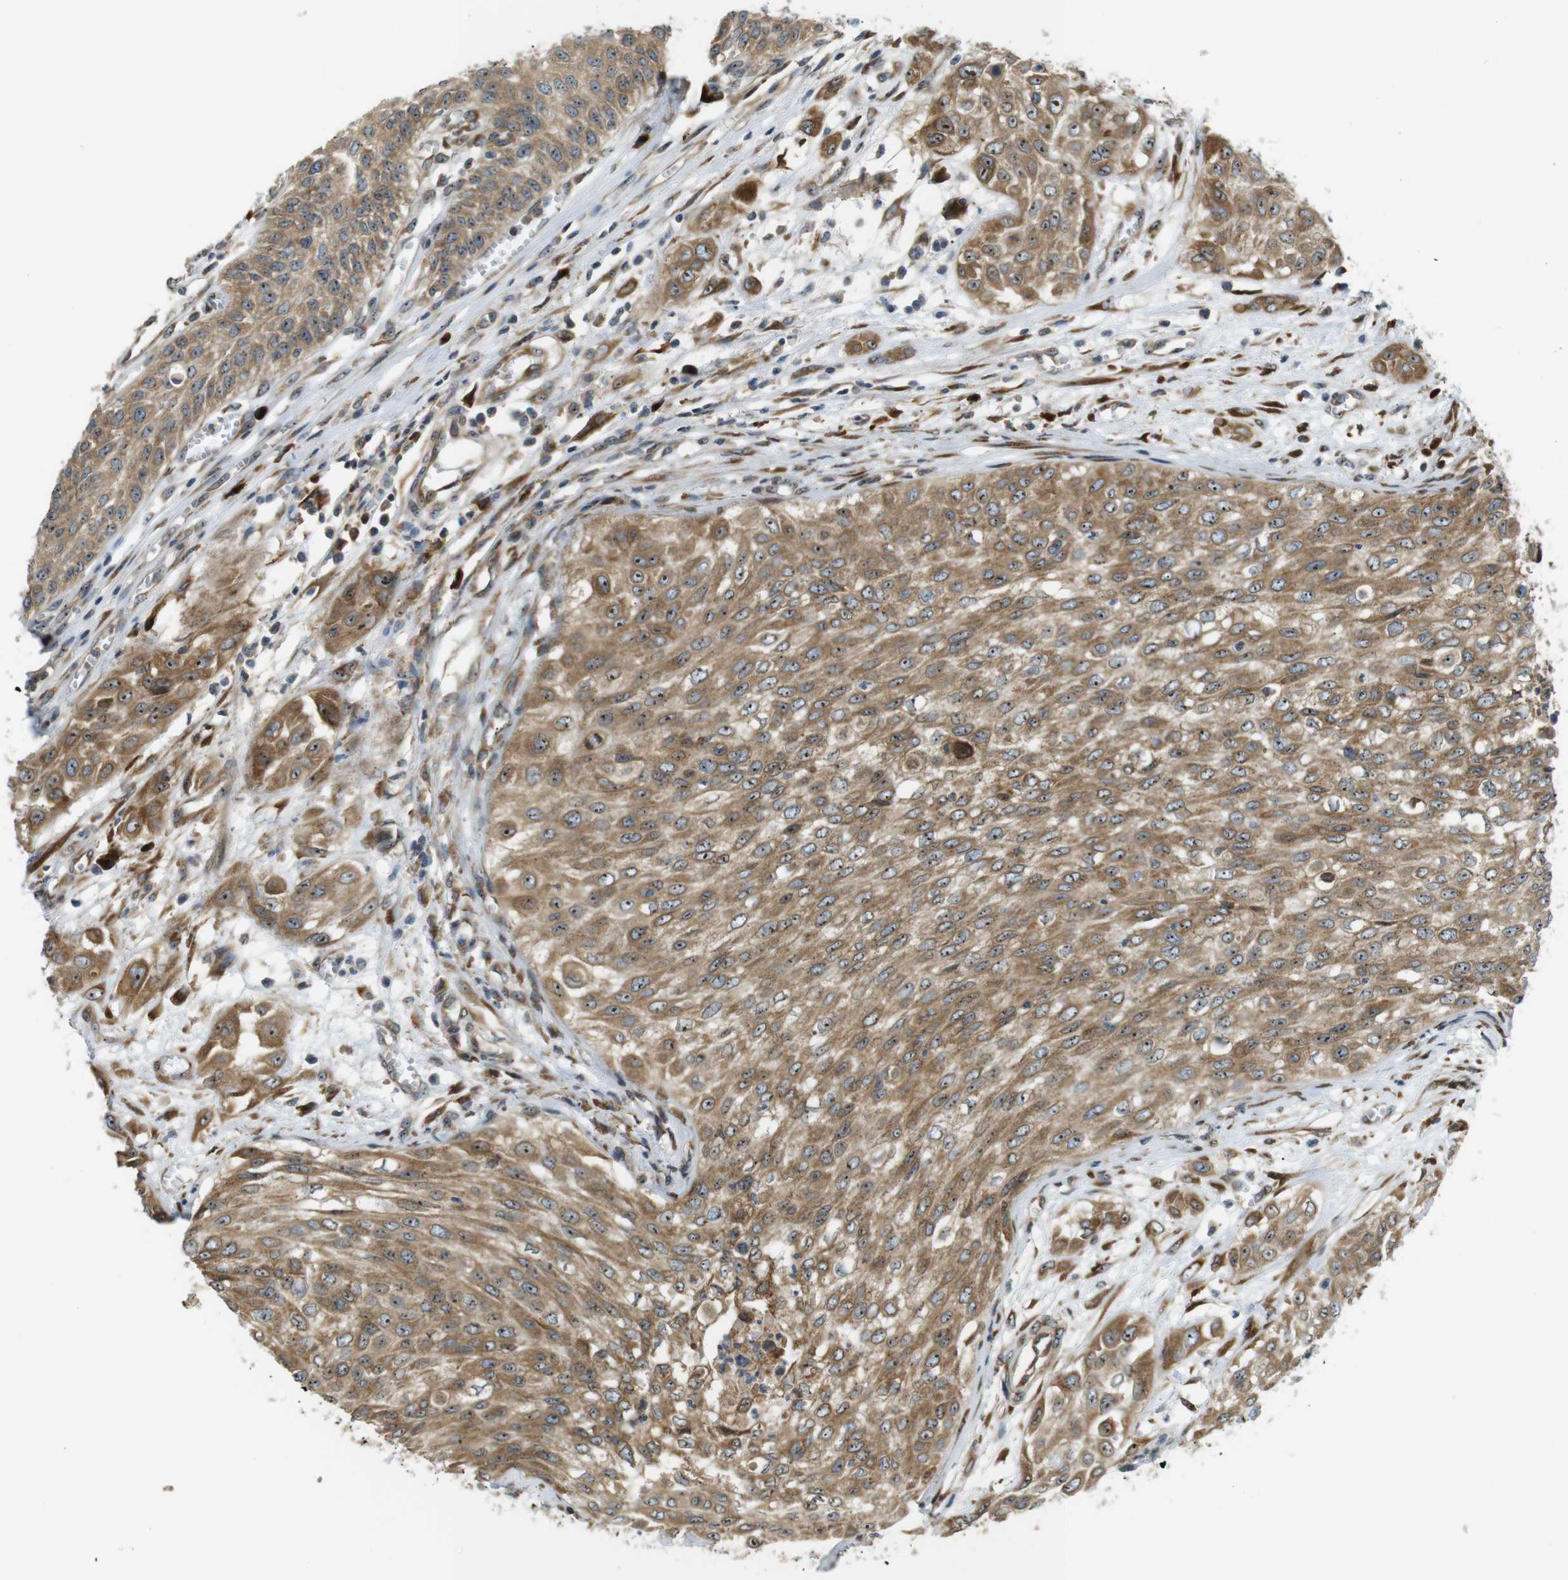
{"staining": {"intensity": "moderate", "quantity": ">75%", "location": "cytoplasmic/membranous,nuclear"}, "tissue": "urothelial cancer", "cell_type": "Tumor cells", "image_type": "cancer", "snomed": [{"axis": "morphology", "description": "Urothelial carcinoma, High grade"}, {"axis": "topography", "description": "Urinary bladder"}], "caption": "Immunohistochemical staining of human urothelial cancer demonstrates medium levels of moderate cytoplasmic/membranous and nuclear protein staining in approximately >75% of tumor cells. The staining was performed using DAB, with brown indicating positive protein expression. Nuclei are stained blue with hematoxylin.", "gene": "TMEM143", "patient": {"sex": "male", "age": 57}}